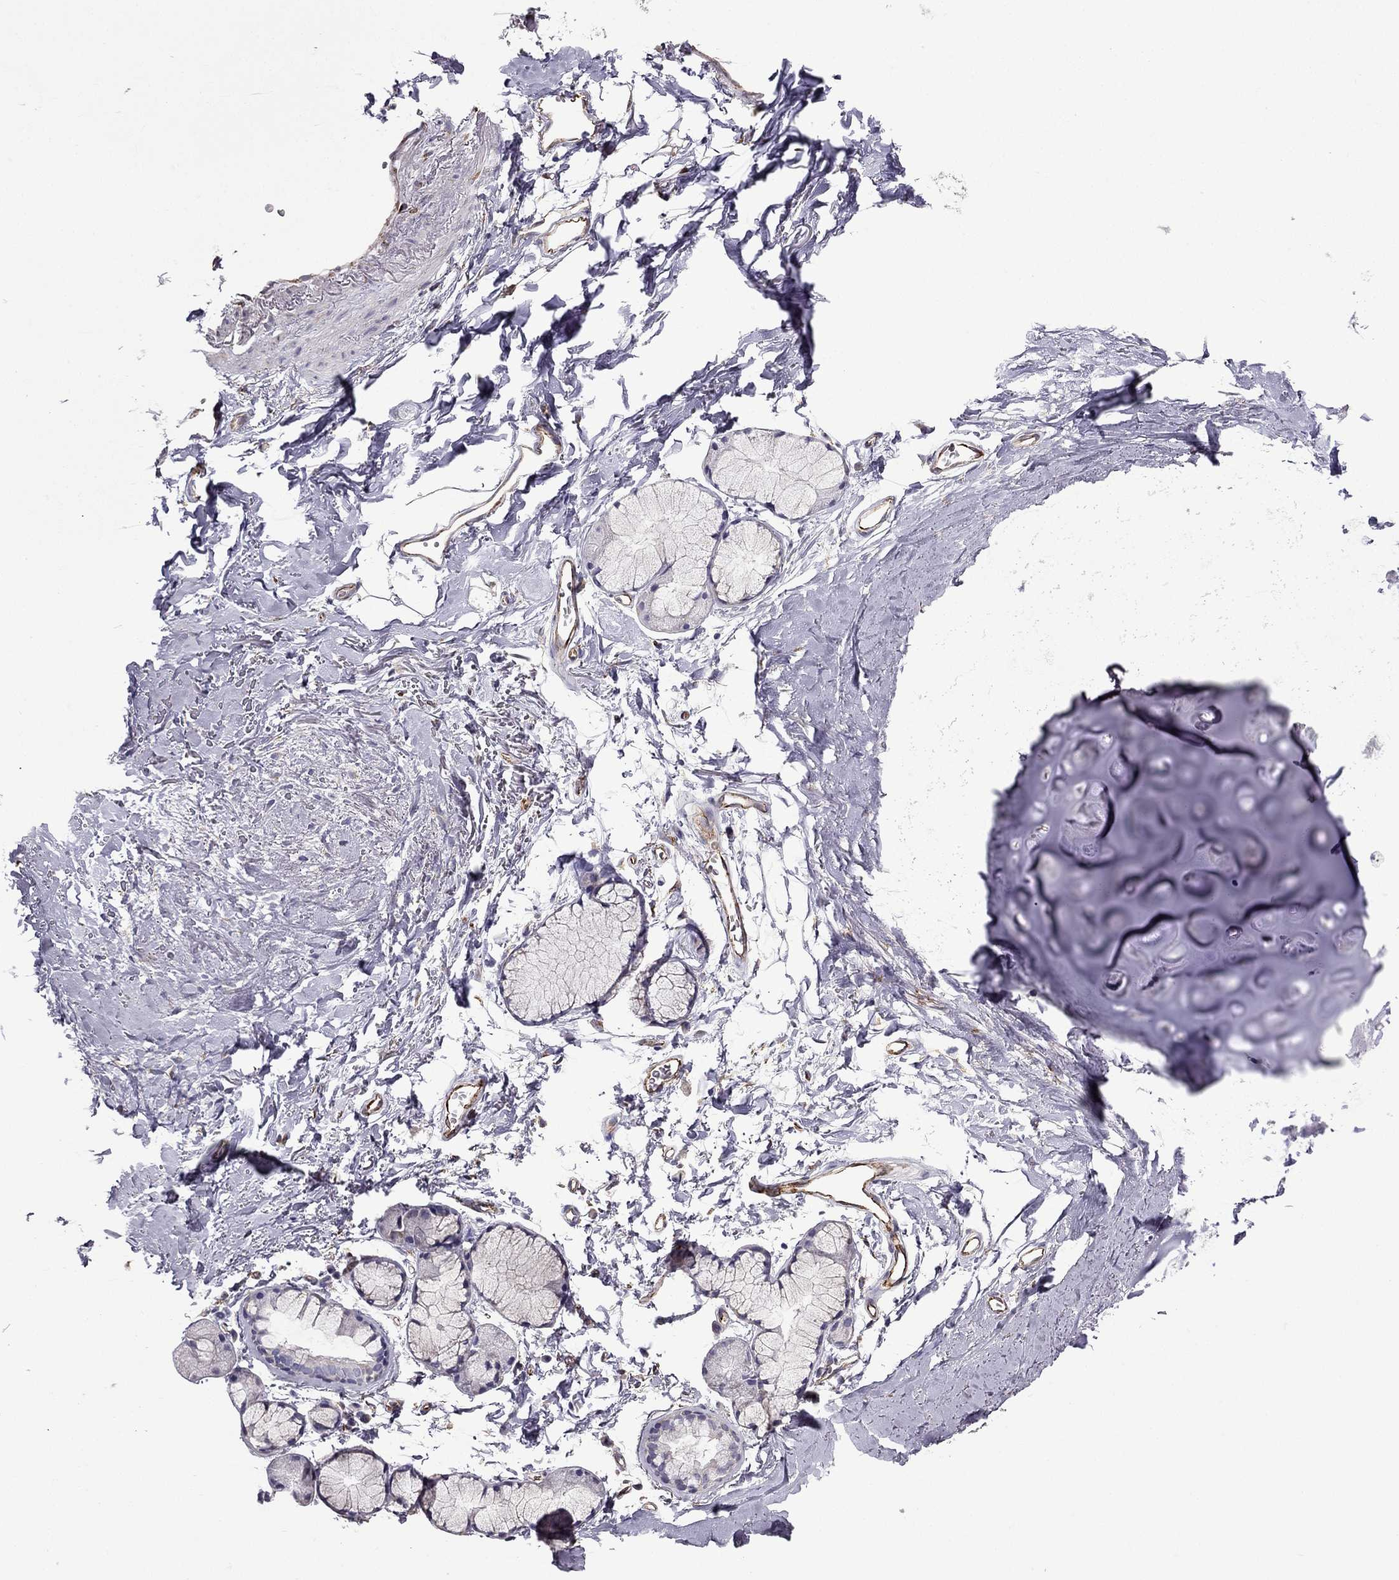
{"staining": {"intensity": "moderate", "quantity": "<25%", "location": "cytoplasmic/membranous"}, "tissue": "soft tissue", "cell_type": "Chondrocytes", "image_type": "normal", "snomed": [{"axis": "morphology", "description": "Normal tissue, NOS"}, {"axis": "topography", "description": "Cartilage tissue"}, {"axis": "topography", "description": "Bronchus"}], "caption": "Immunohistochemical staining of normal human soft tissue exhibits low levels of moderate cytoplasmic/membranous staining in approximately <25% of chondrocytes. (Stains: DAB (3,3'-diaminobenzidine) in brown, nuclei in blue, Microscopy: brightfield microscopy at high magnification).", "gene": "IKBIP", "patient": {"sex": "female", "age": 79}}